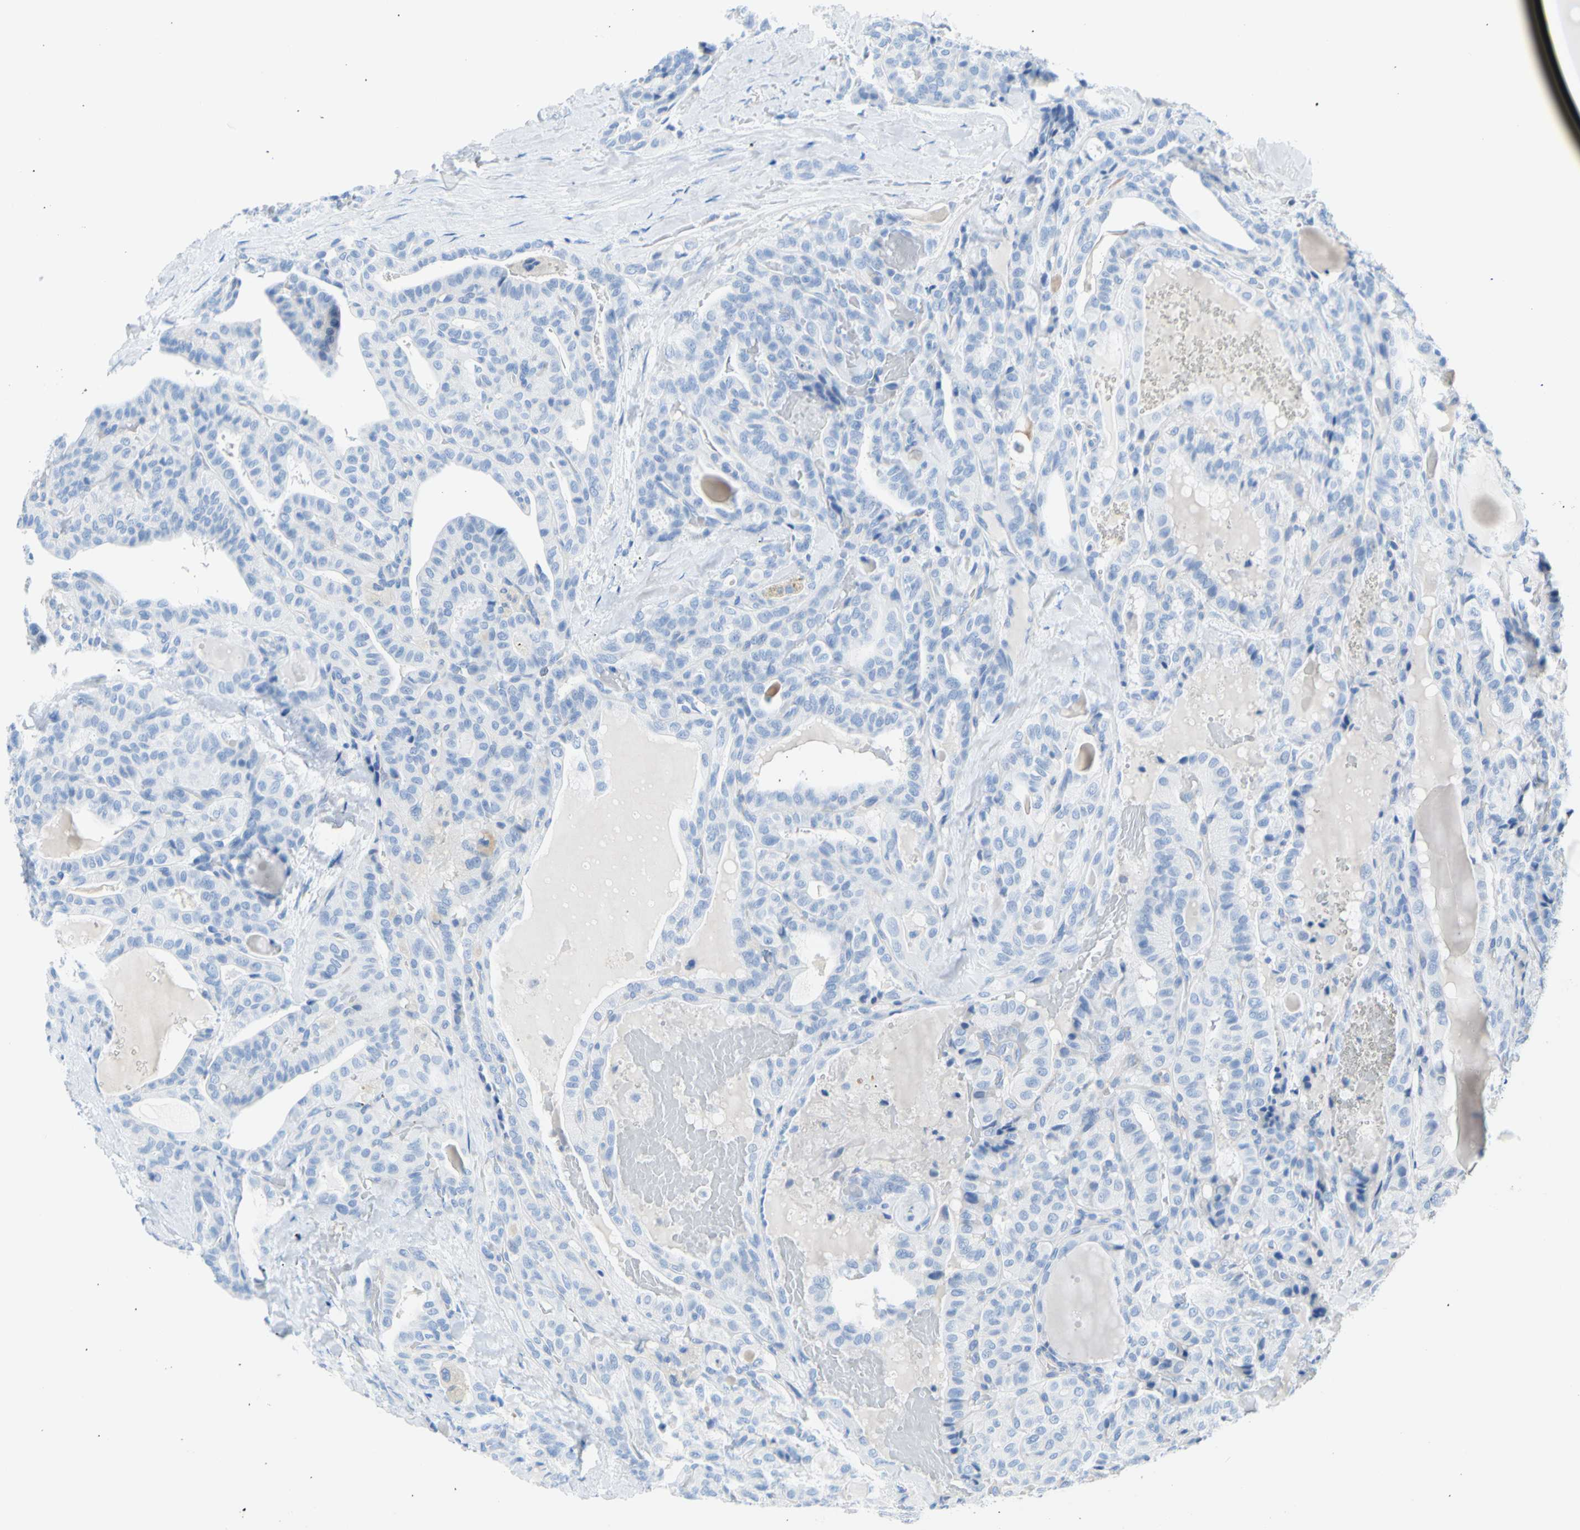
{"staining": {"intensity": "negative", "quantity": "none", "location": "none"}, "tissue": "thyroid cancer", "cell_type": "Tumor cells", "image_type": "cancer", "snomed": [{"axis": "morphology", "description": "Papillary adenocarcinoma, NOS"}, {"axis": "topography", "description": "Thyroid gland"}], "caption": "DAB immunohistochemical staining of human thyroid cancer (papillary adenocarcinoma) demonstrates no significant staining in tumor cells.", "gene": "CEL", "patient": {"sex": "male", "age": 77}}